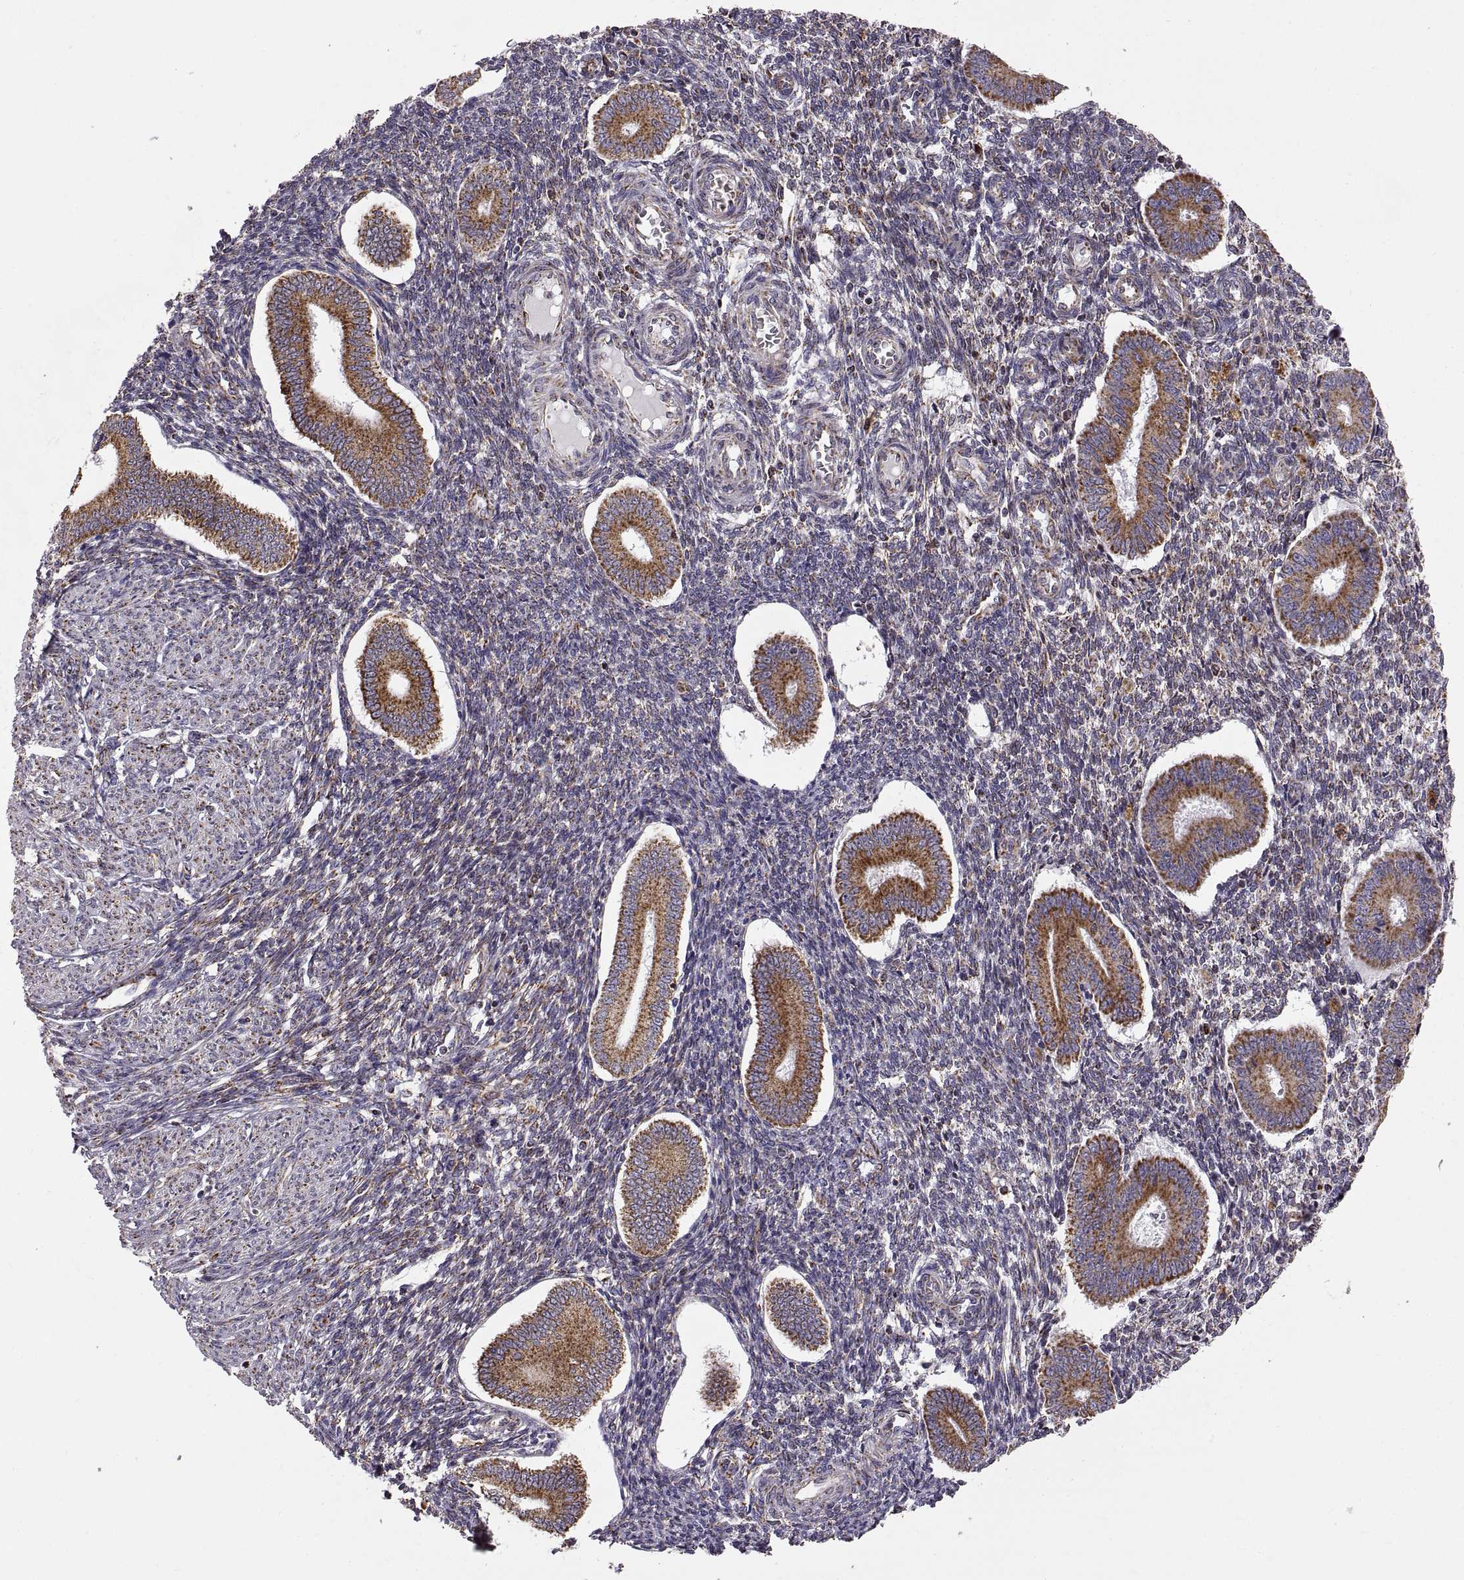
{"staining": {"intensity": "strong", "quantity": "<25%", "location": "cytoplasmic/membranous"}, "tissue": "endometrium", "cell_type": "Cells in endometrial stroma", "image_type": "normal", "snomed": [{"axis": "morphology", "description": "Normal tissue, NOS"}, {"axis": "topography", "description": "Endometrium"}], "caption": "Human endometrium stained with a brown dye shows strong cytoplasmic/membranous positive positivity in about <25% of cells in endometrial stroma.", "gene": "ARSD", "patient": {"sex": "female", "age": 40}}